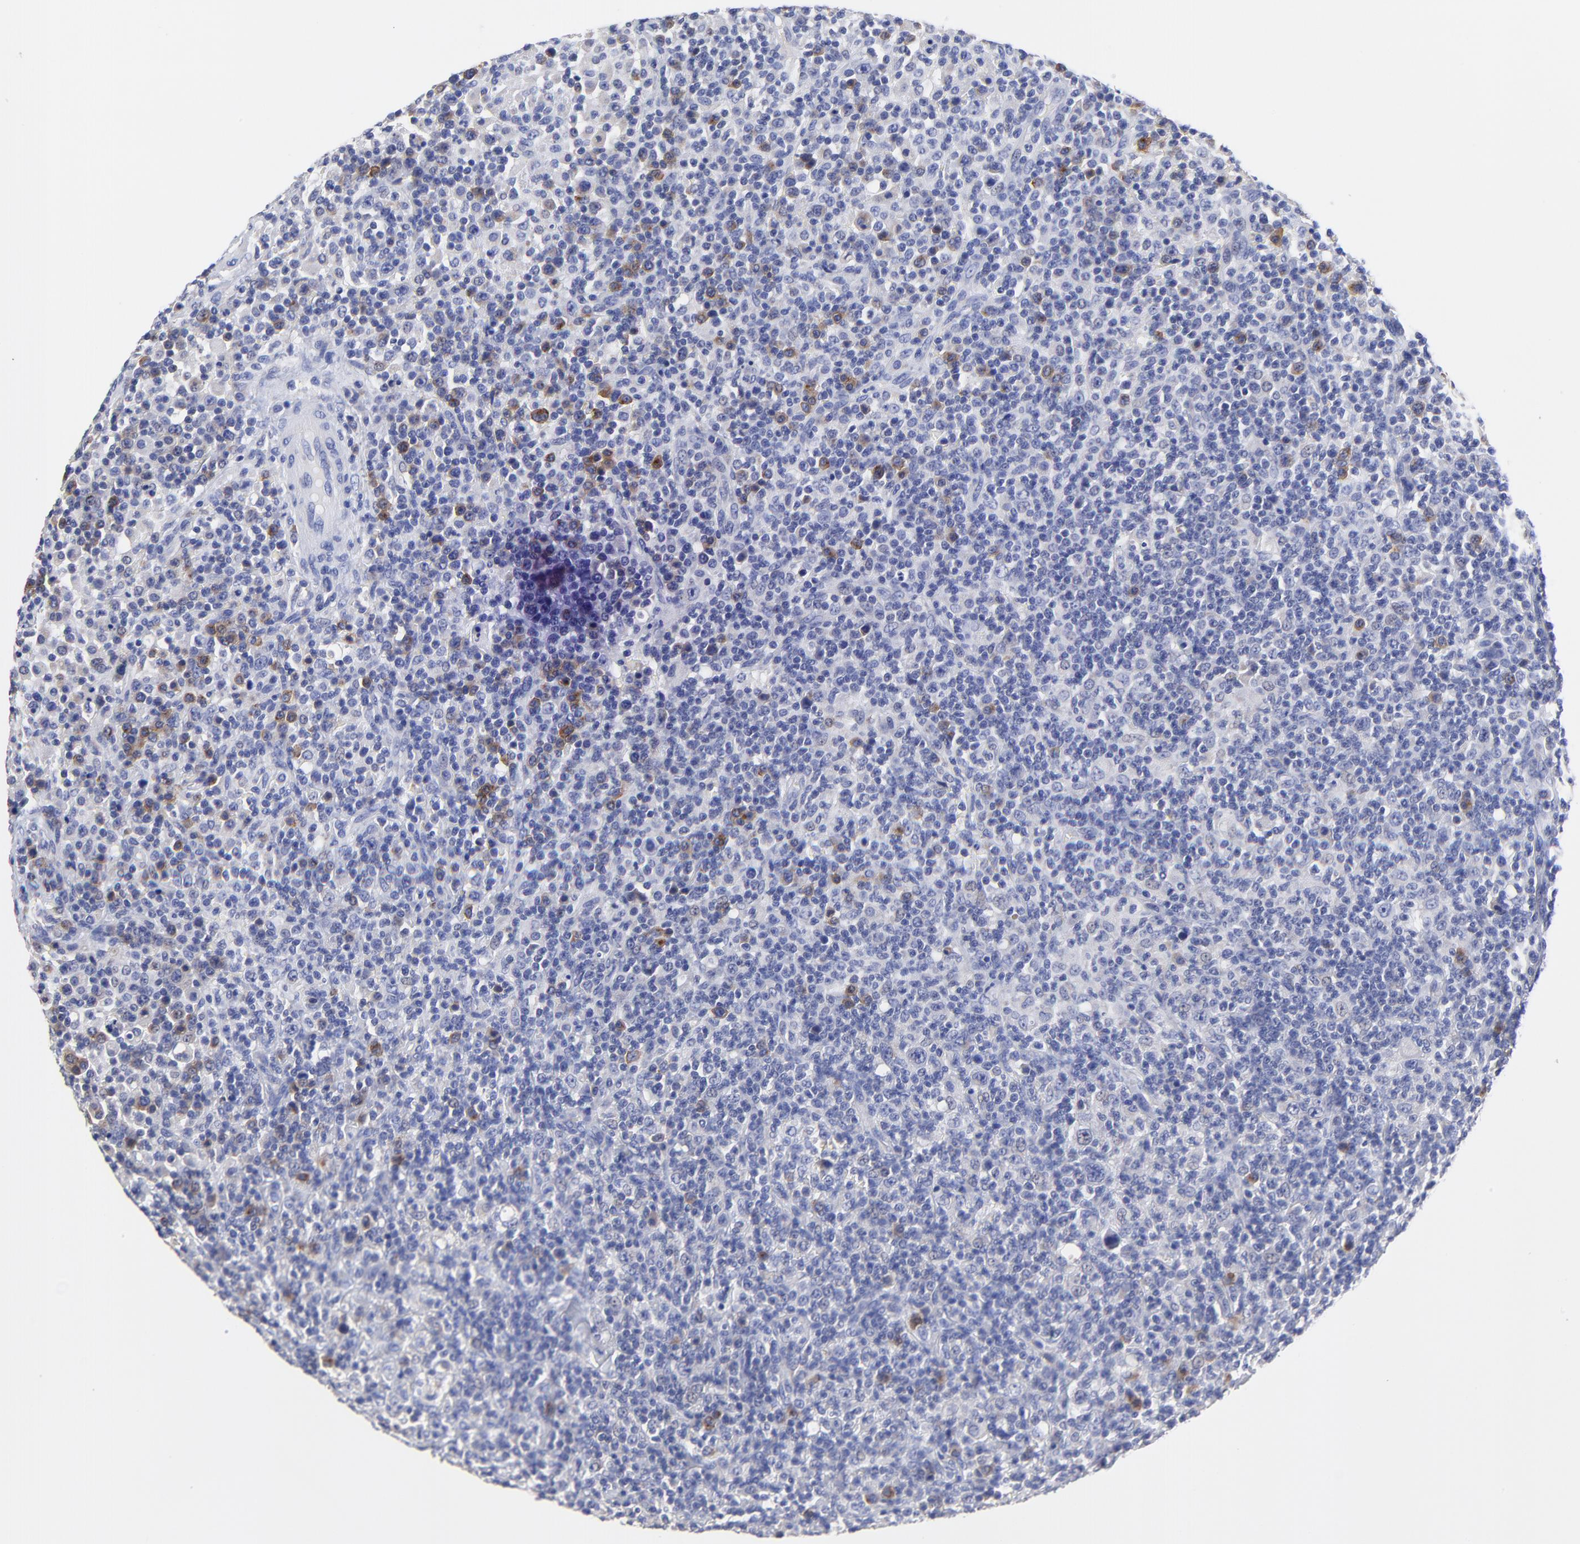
{"staining": {"intensity": "moderate", "quantity": "<25%", "location": "cytoplasmic/membranous"}, "tissue": "lymphoma", "cell_type": "Tumor cells", "image_type": "cancer", "snomed": [{"axis": "morphology", "description": "Hodgkin's disease, NOS"}, {"axis": "topography", "description": "Lymph node"}], "caption": "Brown immunohistochemical staining in human Hodgkin's disease reveals moderate cytoplasmic/membranous positivity in about <25% of tumor cells. (Stains: DAB (3,3'-diaminobenzidine) in brown, nuclei in blue, Microscopy: brightfield microscopy at high magnification).", "gene": "LAX1", "patient": {"sex": "male", "age": 65}}